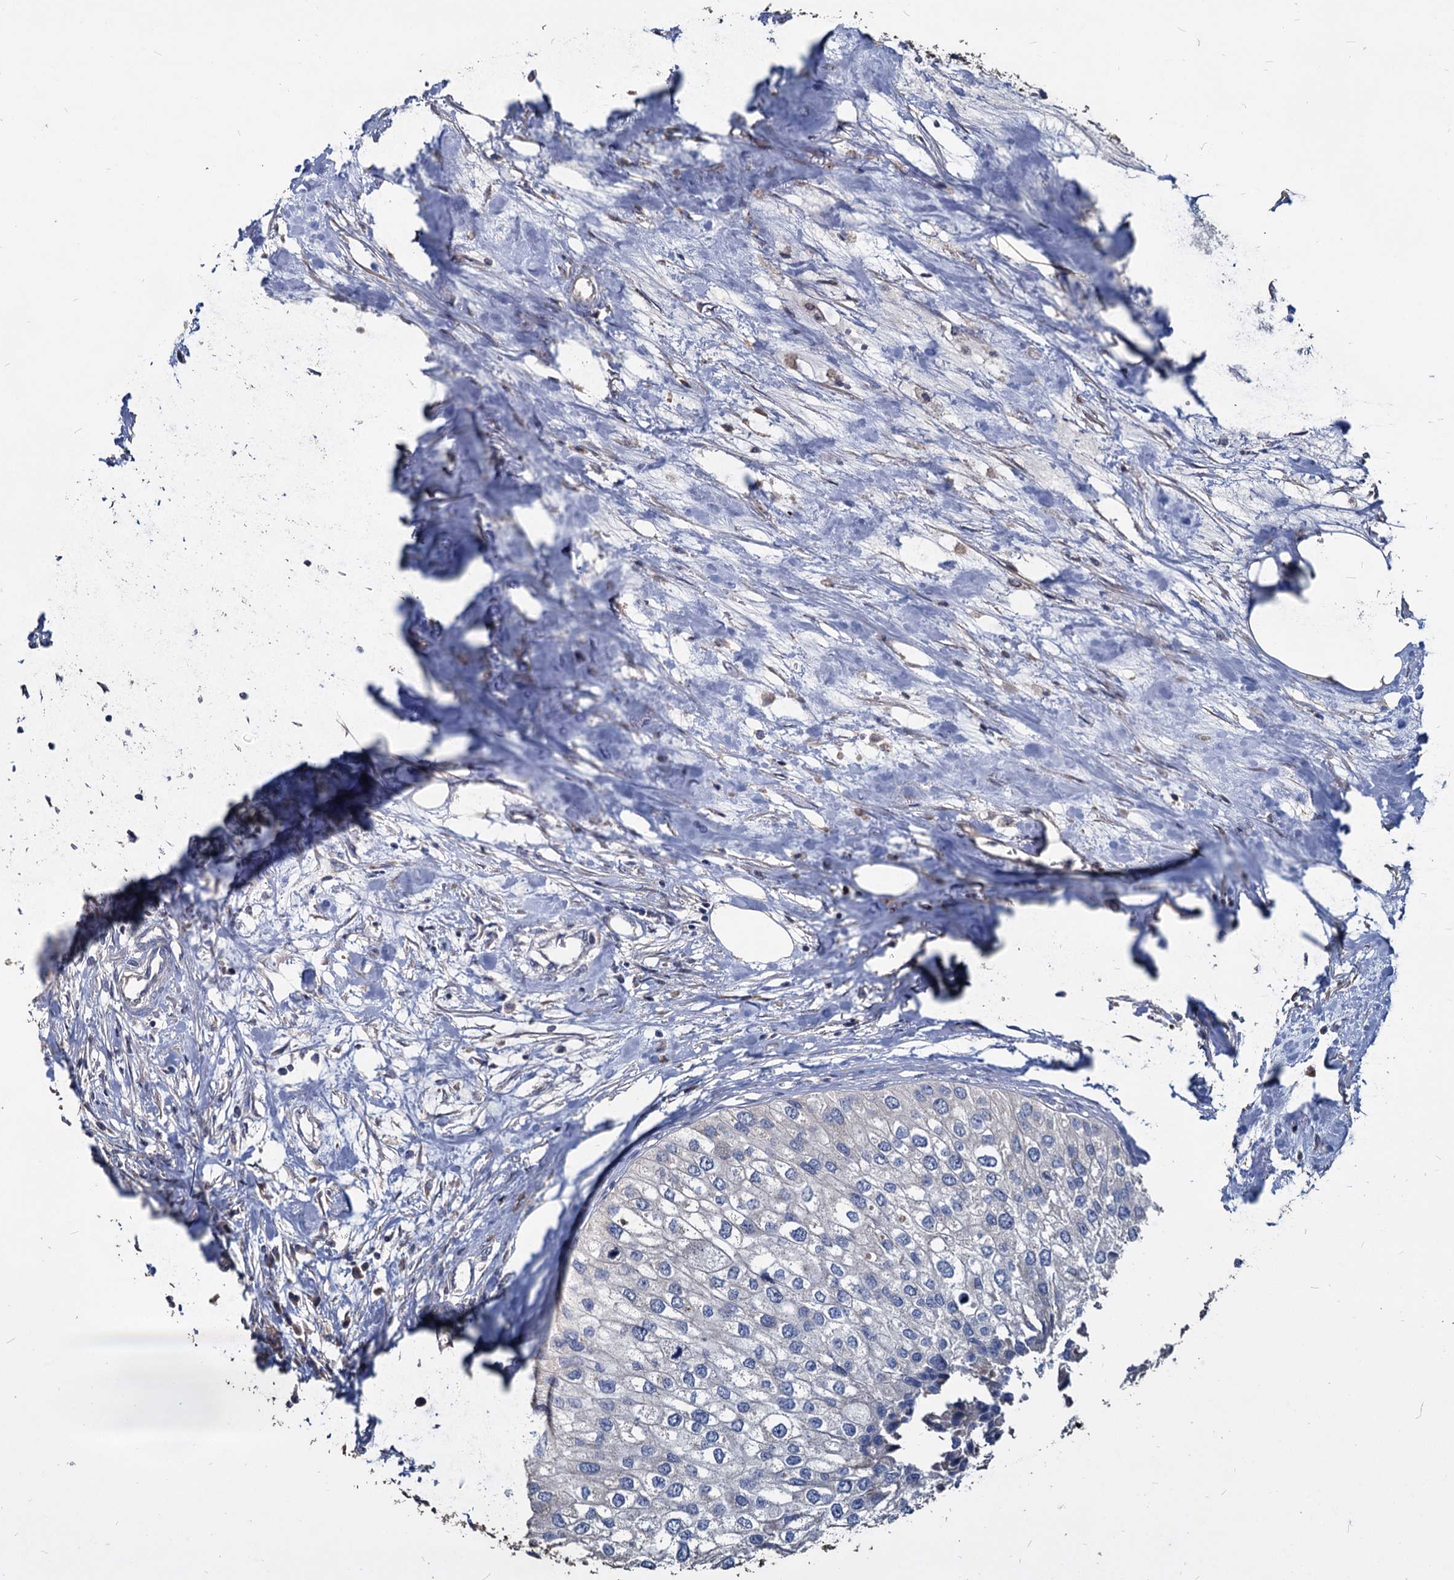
{"staining": {"intensity": "negative", "quantity": "none", "location": "none"}, "tissue": "urothelial cancer", "cell_type": "Tumor cells", "image_type": "cancer", "snomed": [{"axis": "morphology", "description": "Urothelial carcinoma, High grade"}, {"axis": "topography", "description": "Urinary bladder"}], "caption": "A photomicrograph of urothelial carcinoma (high-grade) stained for a protein displays no brown staining in tumor cells.", "gene": "DEPDC4", "patient": {"sex": "male", "age": 64}}